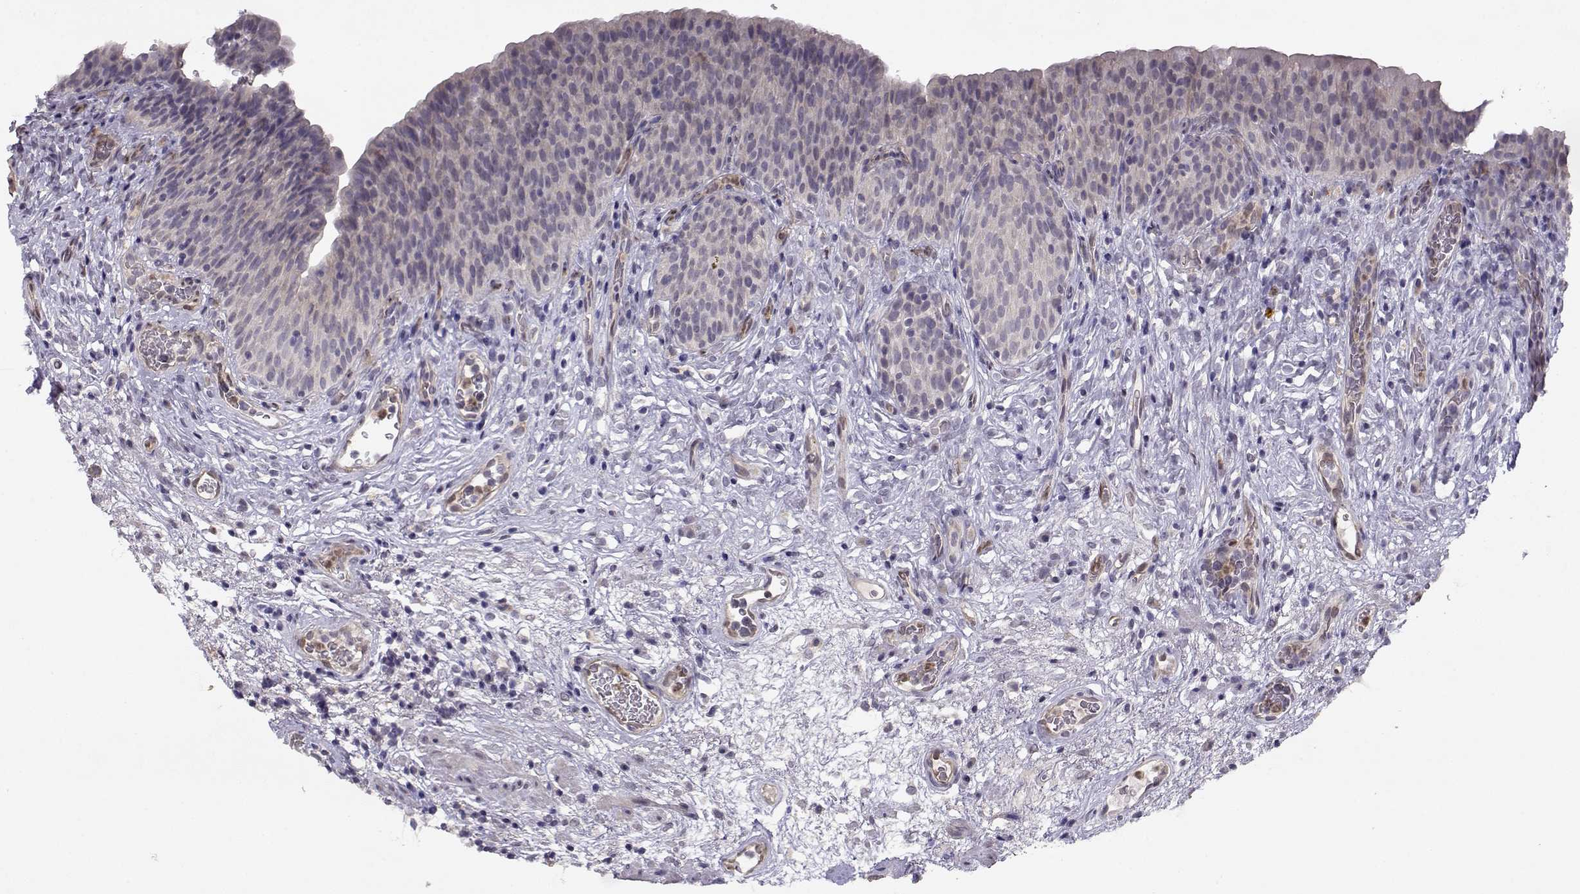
{"staining": {"intensity": "negative", "quantity": "none", "location": "none"}, "tissue": "urinary bladder", "cell_type": "Urothelial cells", "image_type": "normal", "snomed": [{"axis": "morphology", "description": "Normal tissue, NOS"}, {"axis": "topography", "description": "Urinary bladder"}], "caption": "This is an immunohistochemistry (IHC) micrograph of unremarkable human urinary bladder. There is no staining in urothelial cells.", "gene": "BMX", "patient": {"sex": "male", "age": 76}}